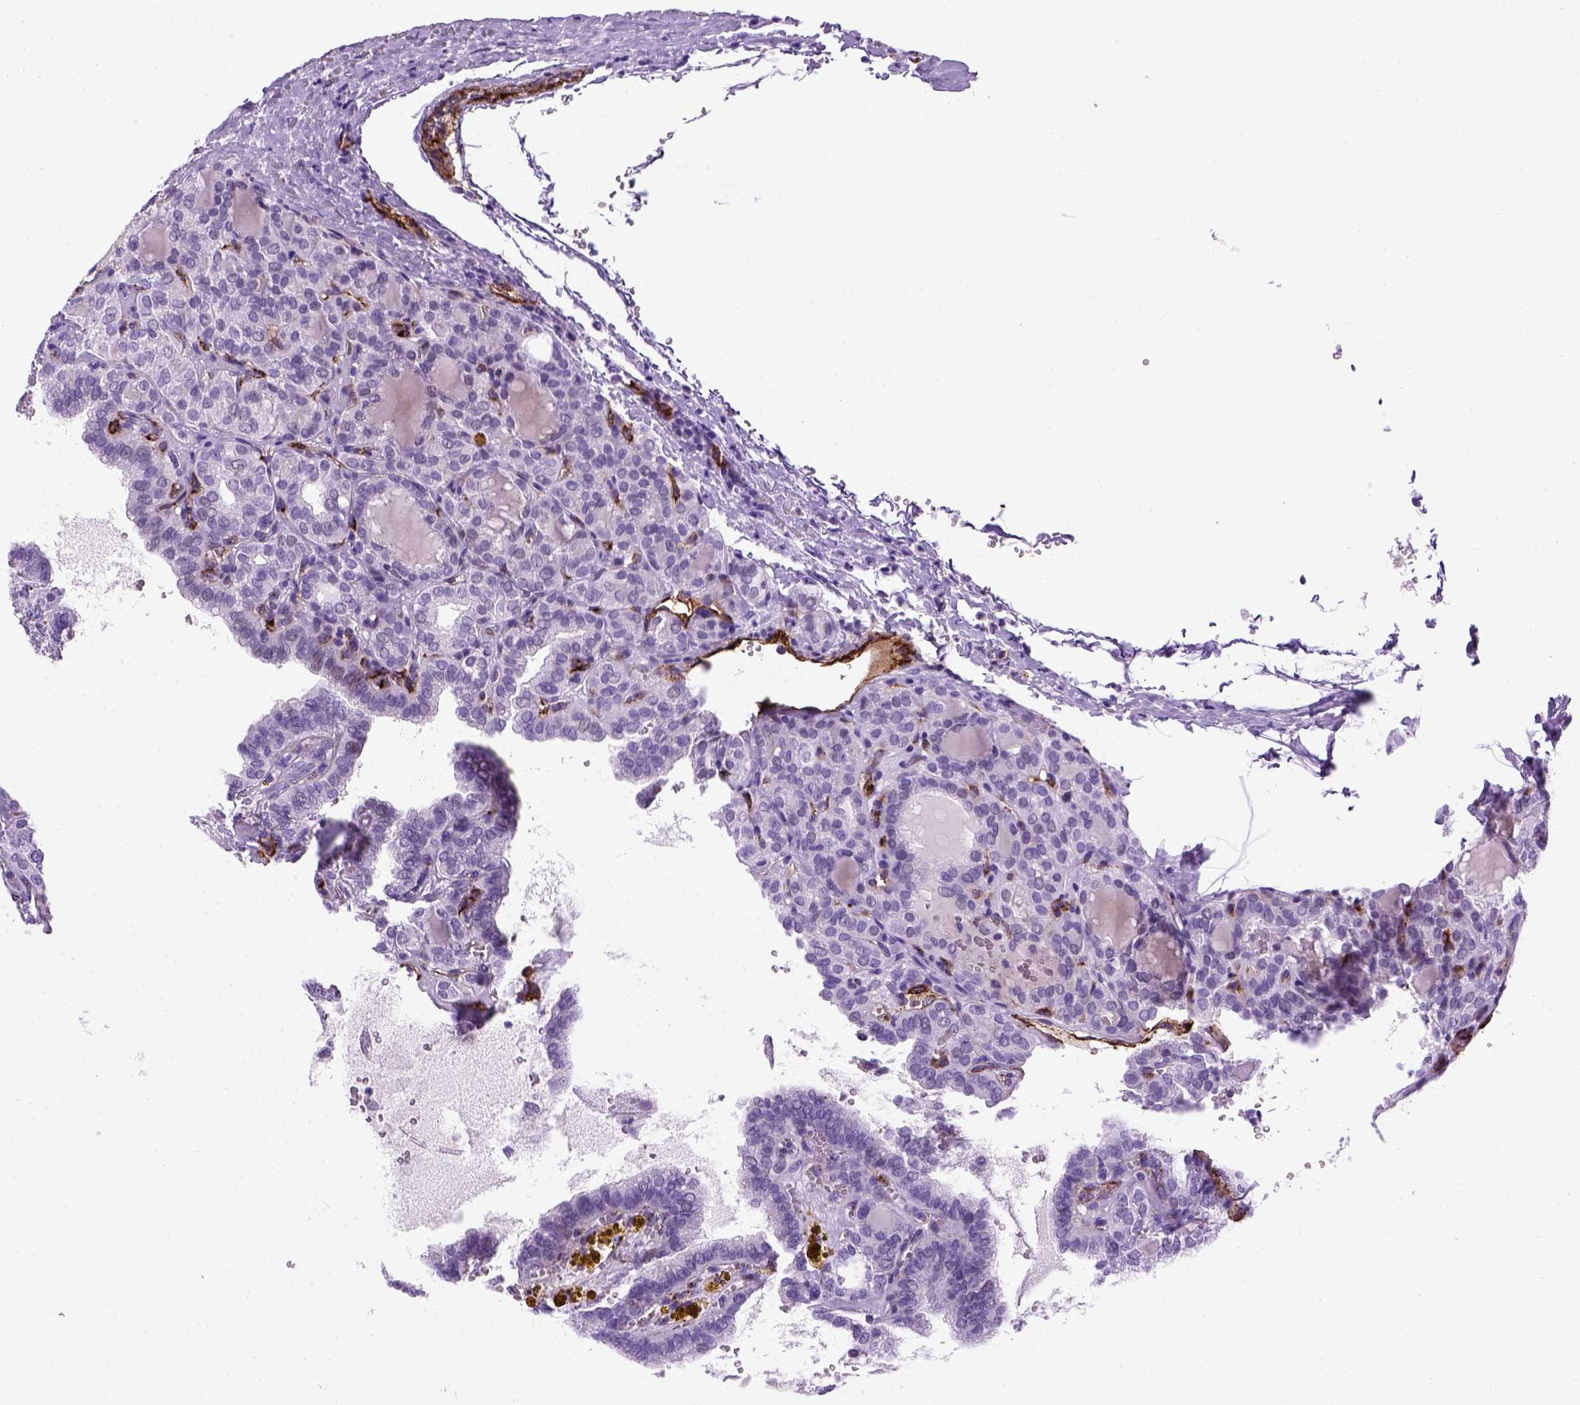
{"staining": {"intensity": "negative", "quantity": "none", "location": "none"}, "tissue": "thyroid cancer", "cell_type": "Tumor cells", "image_type": "cancer", "snomed": [{"axis": "morphology", "description": "Papillary adenocarcinoma, NOS"}, {"axis": "topography", "description": "Thyroid gland"}], "caption": "Histopathology image shows no protein expression in tumor cells of papillary adenocarcinoma (thyroid) tissue.", "gene": "VWF", "patient": {"sex": "female", "age": 41}}